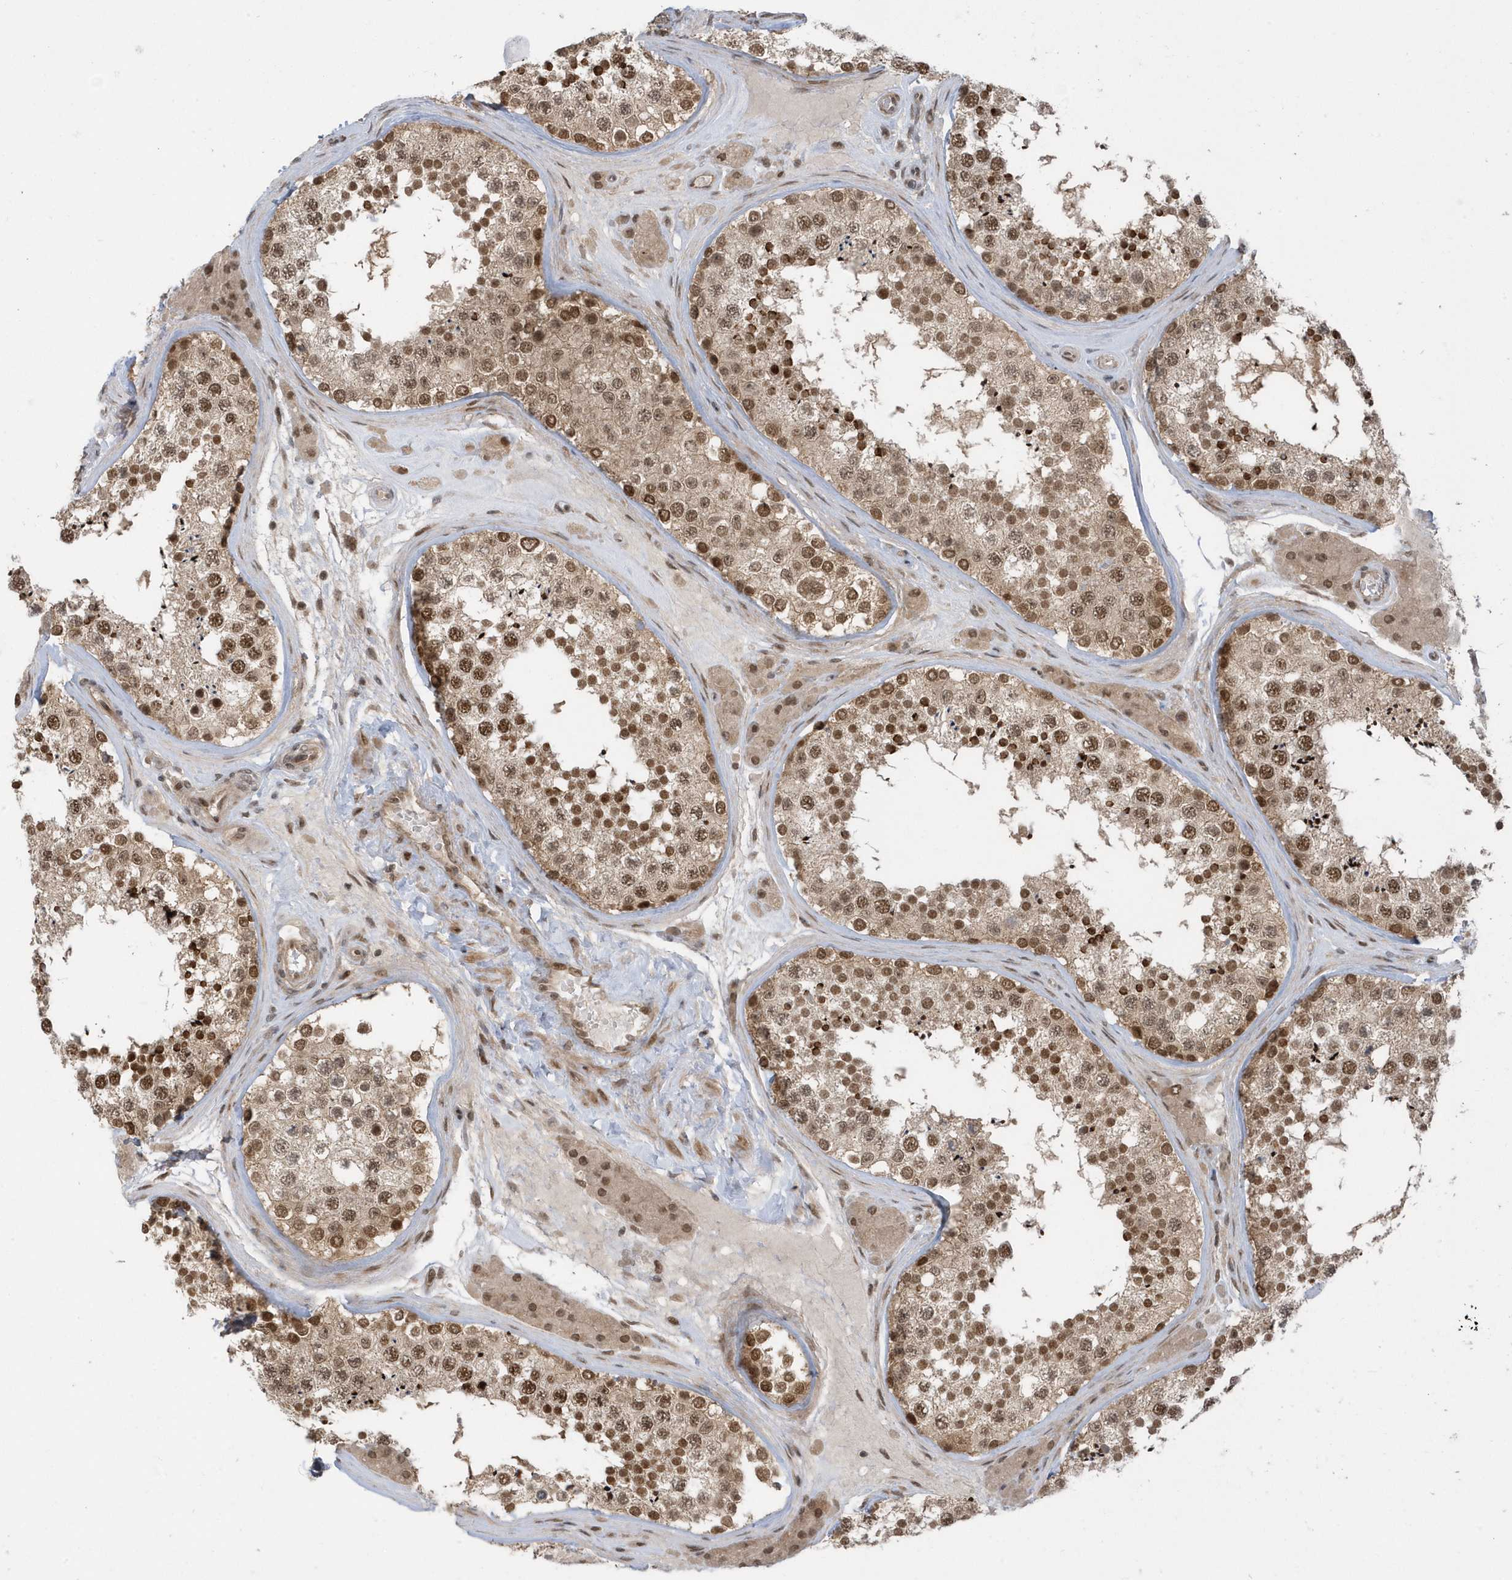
{"staining": {"intensity": "strong", "quantity": ">75%", "location": "cytoplasmic/membranous,nuclear"}, "tissue": "testis", "cell_type": "Cells in seminiferous ducts", "image_type": "normal", "snomed": [{"axis": "morphology", "description": "Normal tissue, NOS"}, {"axis": "topography", "description": "Testis"}], "caption": "High-magnification brightfield microscopy of unremarkable testis stained with DAB (brown) and counterstained with hematoxylin (blue). cells in seminiferous ducts exhibit strong cytoplasmic/membranous,nuclear staining is identified in approximately>75% of cells. (Stains: DAB (3,3'-diaminobenzidine) in brown, nuclei in blue, Microscopy: brightfield microscopy at high magnification).", "gene": "USP53", "patient": {"sex": "male", "age": 46}}